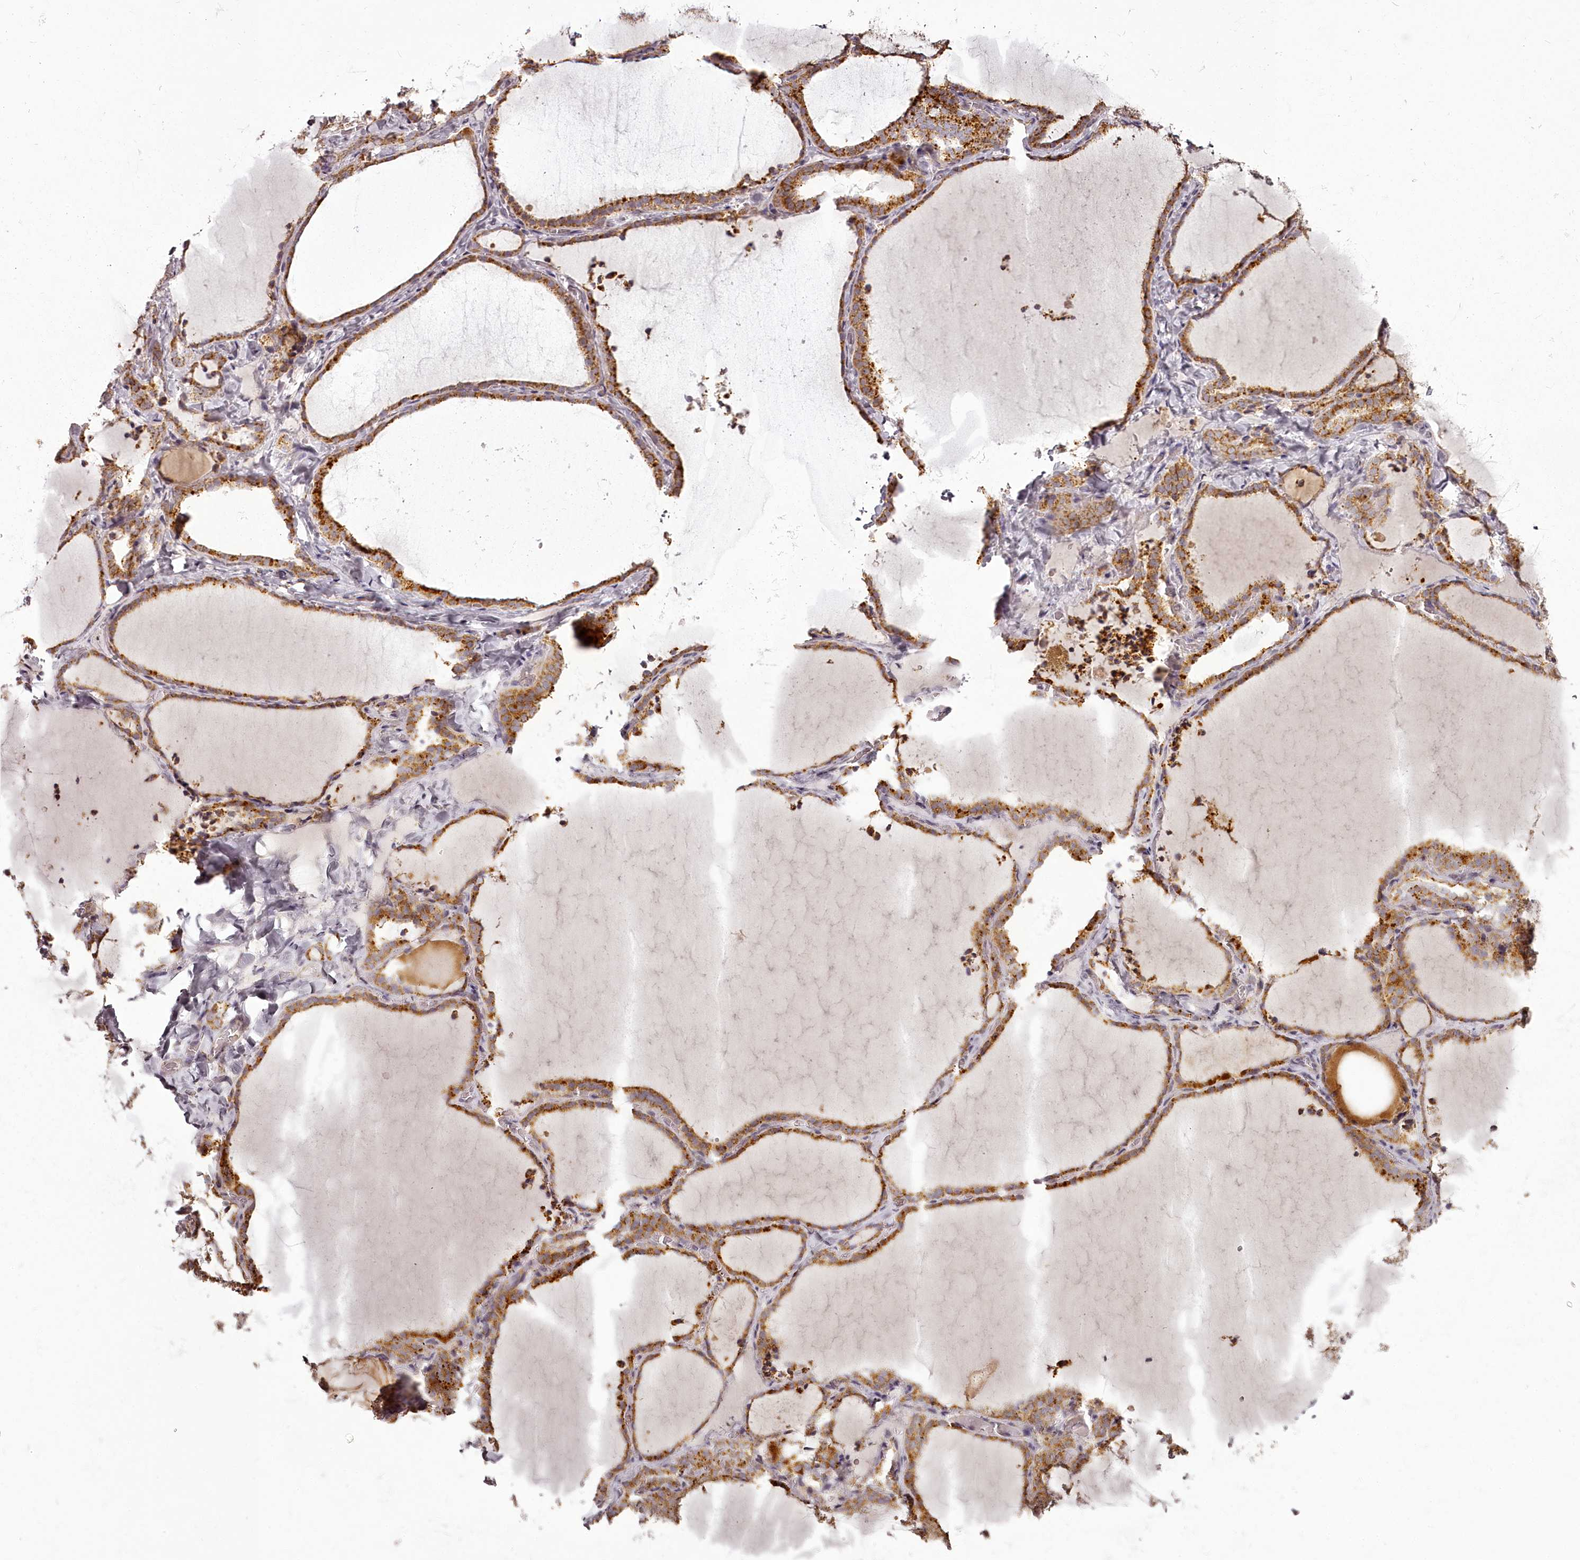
{"staining": {"intensity": "moderate", "quantity": ">75%", "location": "cytoplasmic/membranous"}, "tissue": "thyroid gland", "cell_type": "Glandular cells", "image_type": "normal", "snomed": [{"axis": "morphology", "description": "Normal tissue, NOS"}, {"axis": "topography", "description": "Thyroid gland"}], "caption": "Protein positivity by immunohistochemistry (IHC) displays moderate cytoplasmic/membranous positivity in about >75% of glandular cells in benign thyroid gland.", "gene": "CHCHD2", "patient": {"sex": "female", "age": 22}}